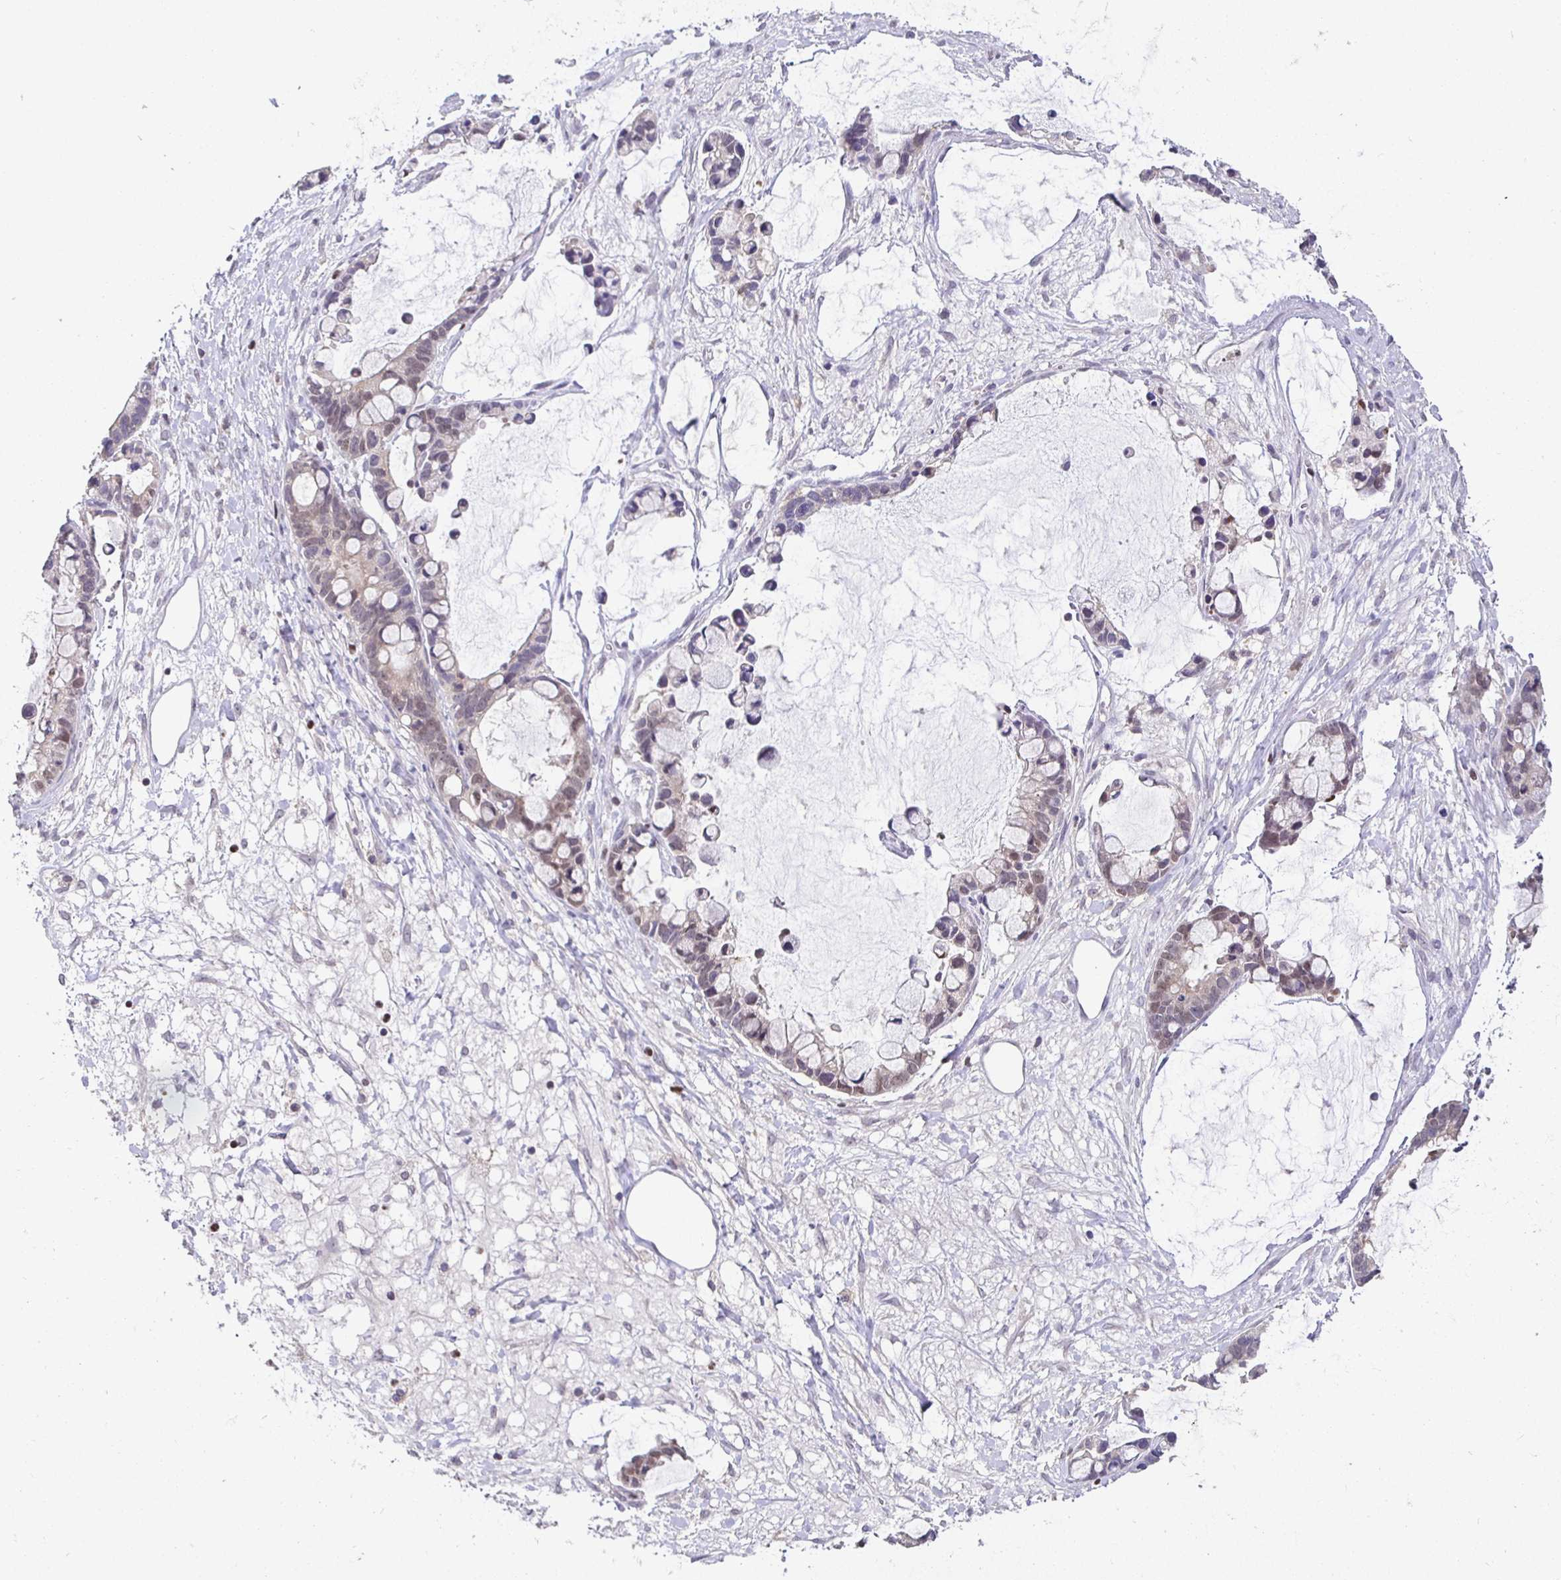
{"staining": {"intensity": "weak", "quantity": "<25%", "location": "cytoplasmic/membranous,nuclear"}, "tissue": "ovarian cancer", "cell_type": "Tumor cells", "image_type": "cancer", "snomed": [{"axis": "morphology", "description": "Cystadenocarcinoma, mucinous, NOS"}, {"axis": "topography", "description": "Ovary"}], "caption": "This is an immunohistochemistry photomicrograph of human ovarian cancer (mucinous cystadenocarcinoma). There is no positivity in tumor cells.", "gene": "SATB1", "patient": {"sex": "female", "age": 63}}